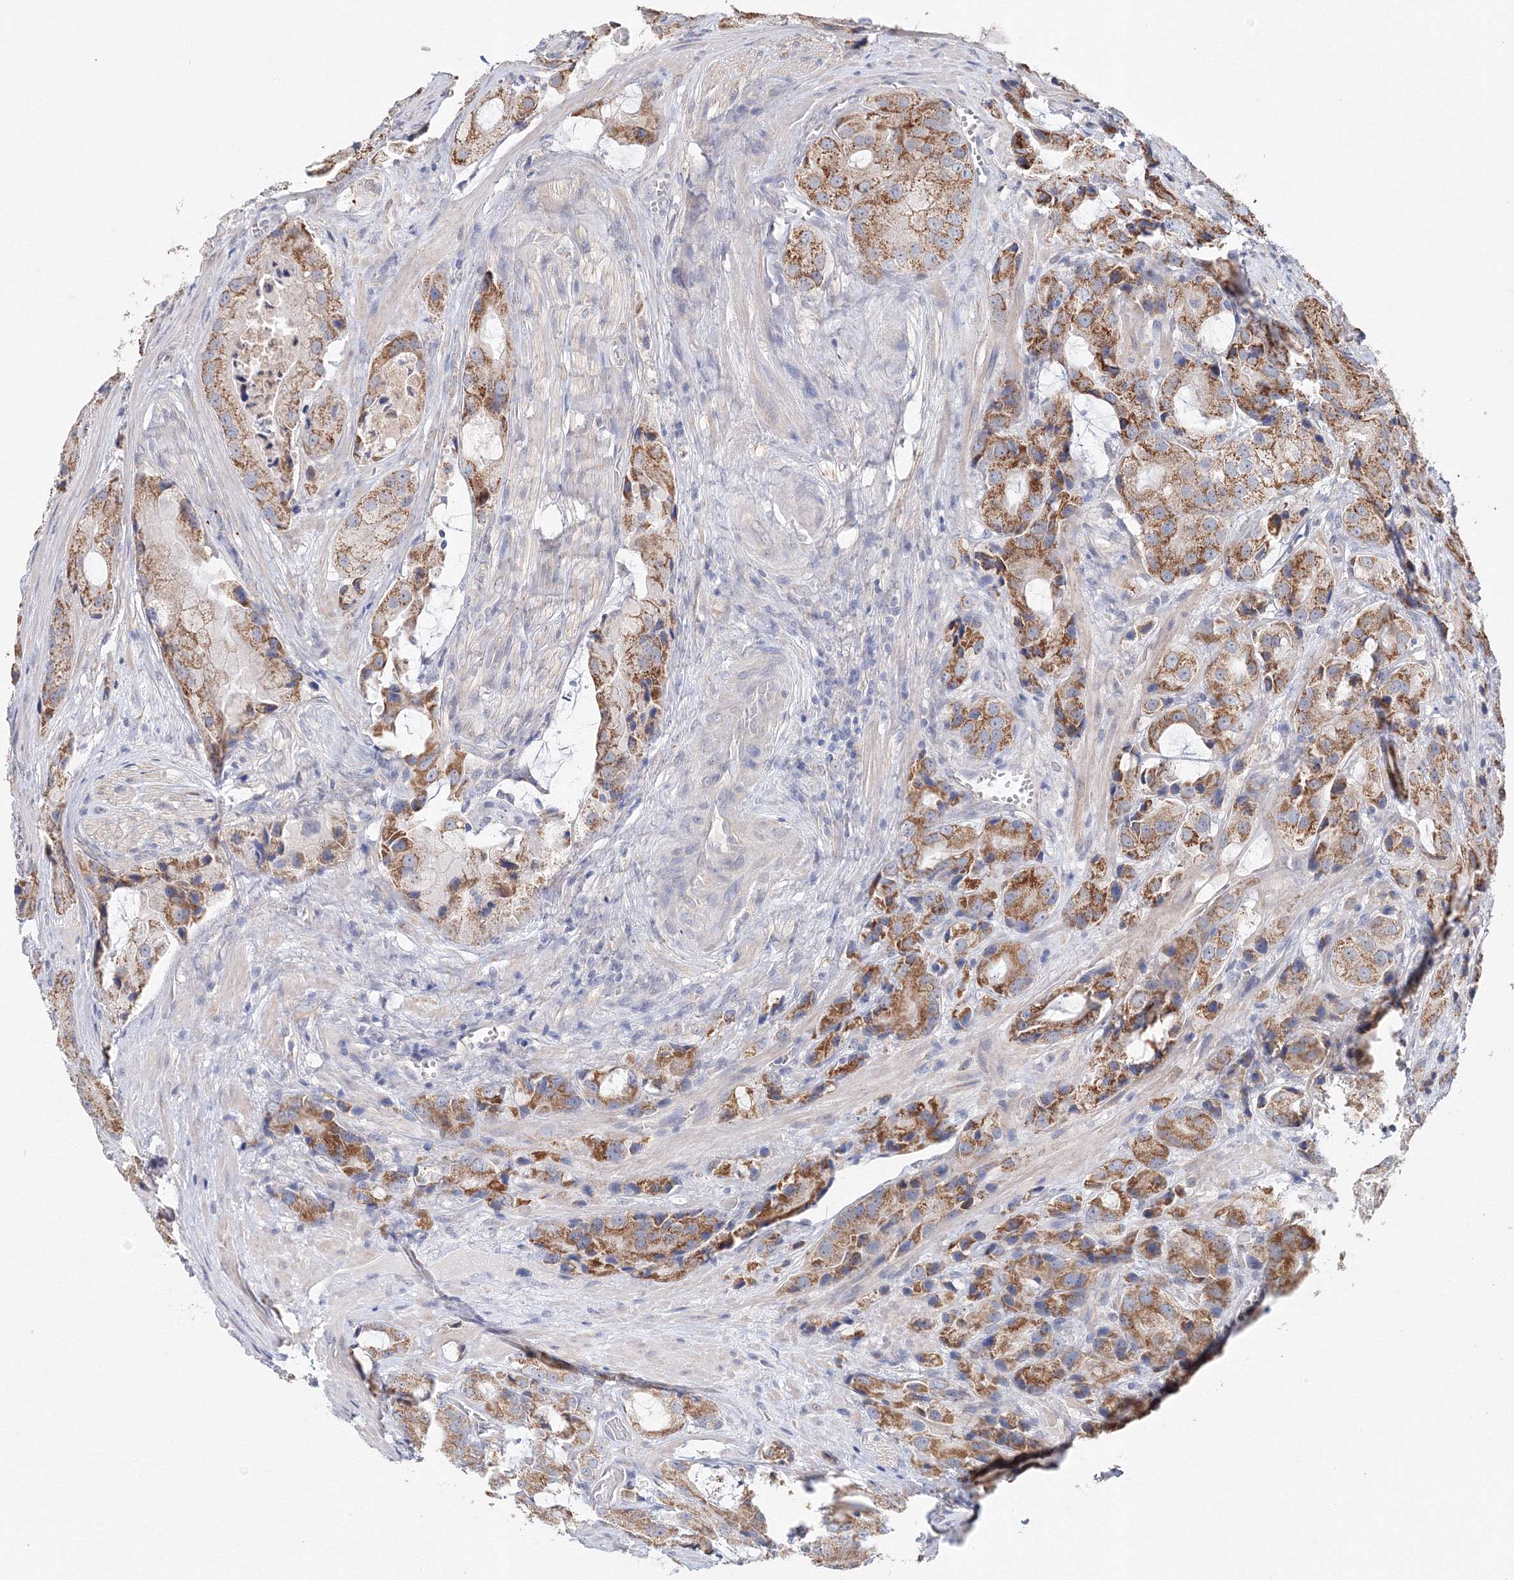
{"staining": {"intensity": "moderate", "quantity": ">75%", "location": "cytoplasmic/membranous"}, "tissue": "prostate cancer", "cell_type": "Tumor cells", "image_type": "cancer", "snomed": [{"axis": "morphology", "description": "Adenocarcinoma, High grade"}, {"axis": "topography", "description": "Prostate"}], "caption": "Protein staining shows moderate cytoplasmic/membranous staining in about >75% of tumor cells in prostate cancer. Immunohistochemistry stains the protein of interest in brown and the nuclei are stained blue.", "gene": "DHRS12", "patient": {"sex": "male", "age": 70}}